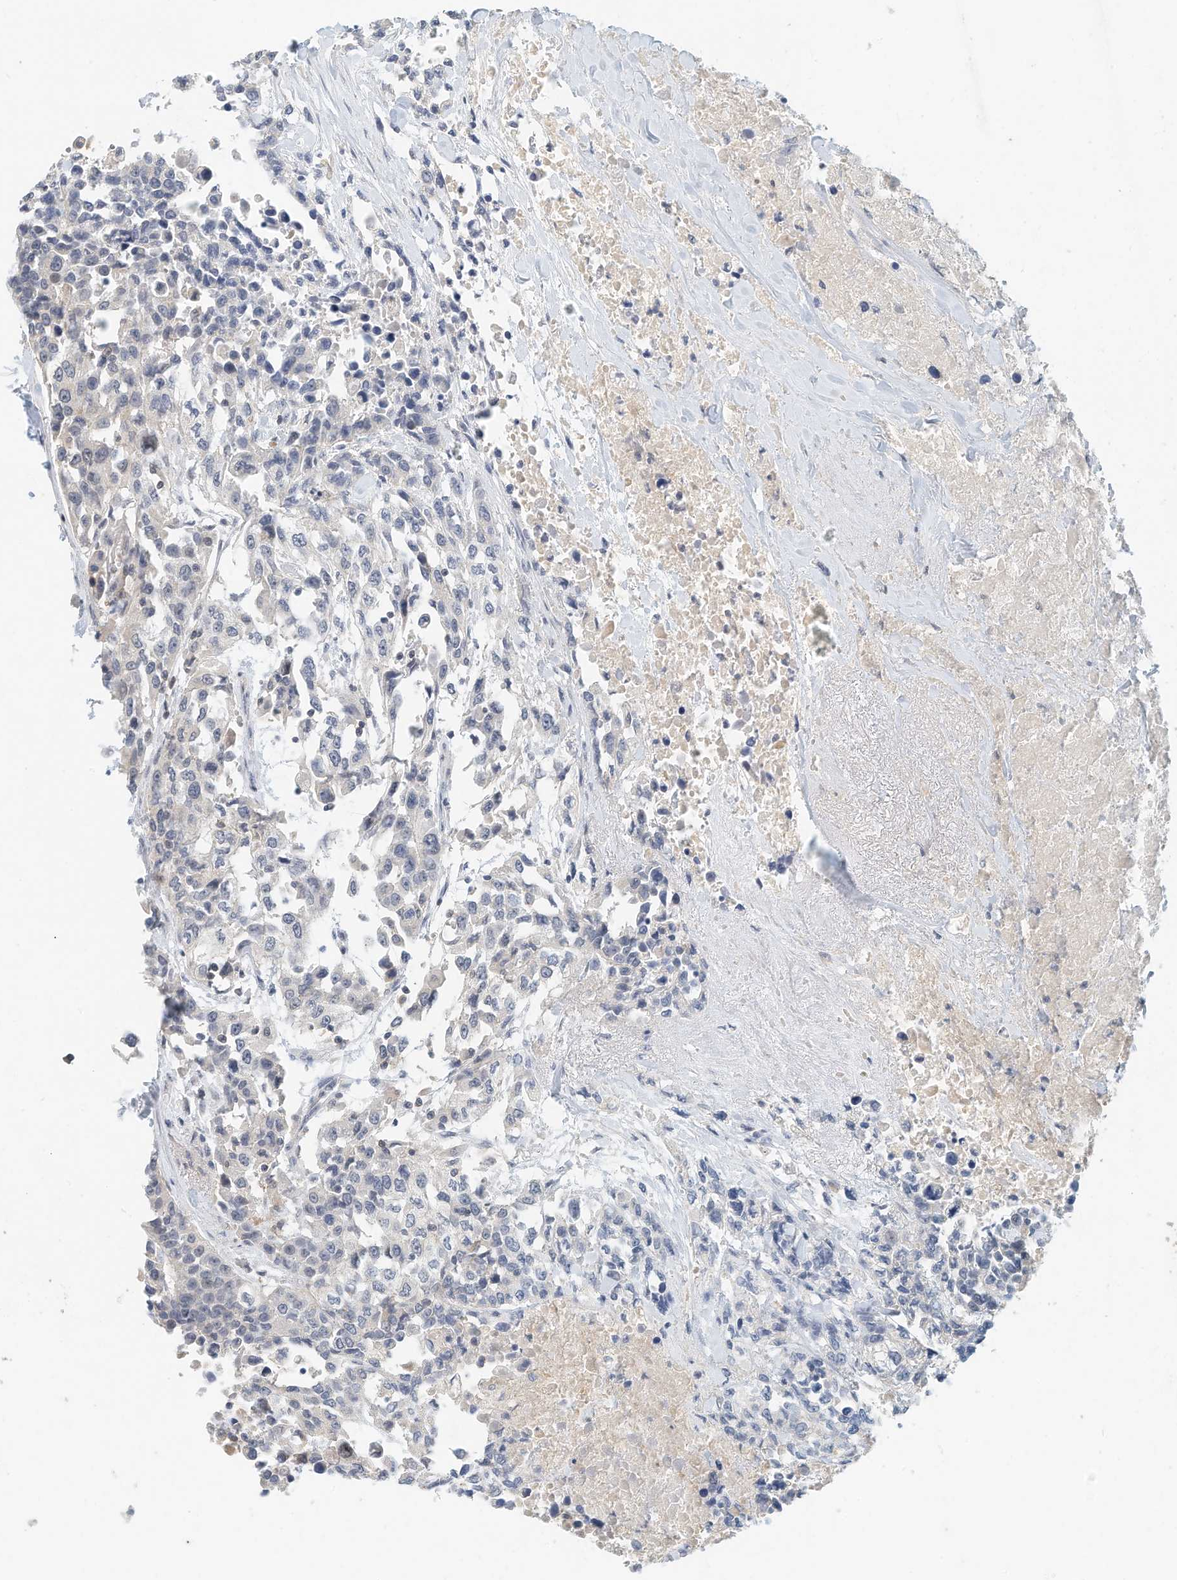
{"staining": {"intensity": "negative", "quantity": "none", "location": "none"}, "tissue": "urothelial cancer", "cell_type": "Tumor cells", "image_type": "cancer", "snomed": [{"axis": "morphology", "description": "Urothelial carcinoma, High grade"}, {"axis": "topography", "description": "Urinary bladder"}], "caption": "IHC of urothelial cancer displays no positivity in tumor cells.", "gene": "MICAL1", "patient": {"sex": "female", "age": 80}}